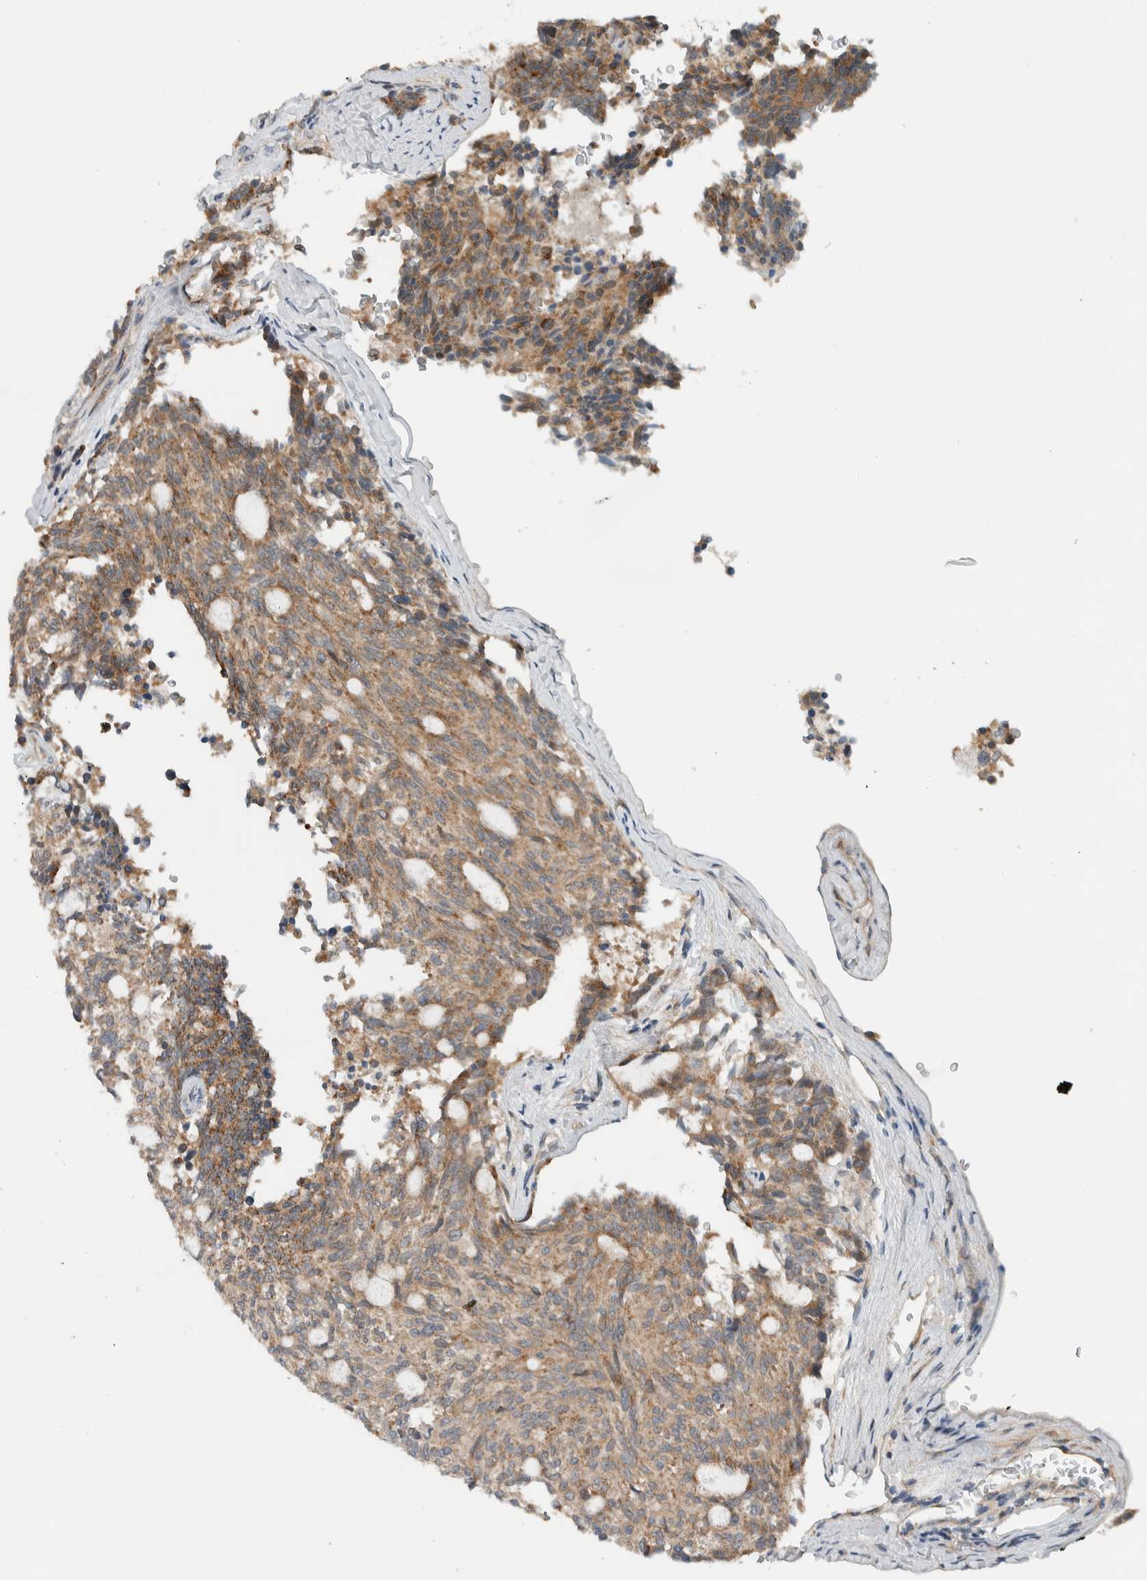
{"staining": {"intensity": "moderate", "quantity": ">75%", "location": "cytoplasmic/membranous"}, "tissue": "carcinoid", "cell_type": "Tumor cells", "image_type": "cancer", "snomed": [{"axis": "morphology", "description": "Carcinoid, malignant, NOS"}, {"axis": "topography", "description": "Pancreas"}], "caption": "A high-resolution micrograph shows immunohistochemistry (IHC) staining of carcinoid (malignant), which exhibits moderate cytoplasmic/membranous positivity in approximately >75% of tumor cells.", "gene": "RERE", "patient": {"sex": "female", "age": 54}}